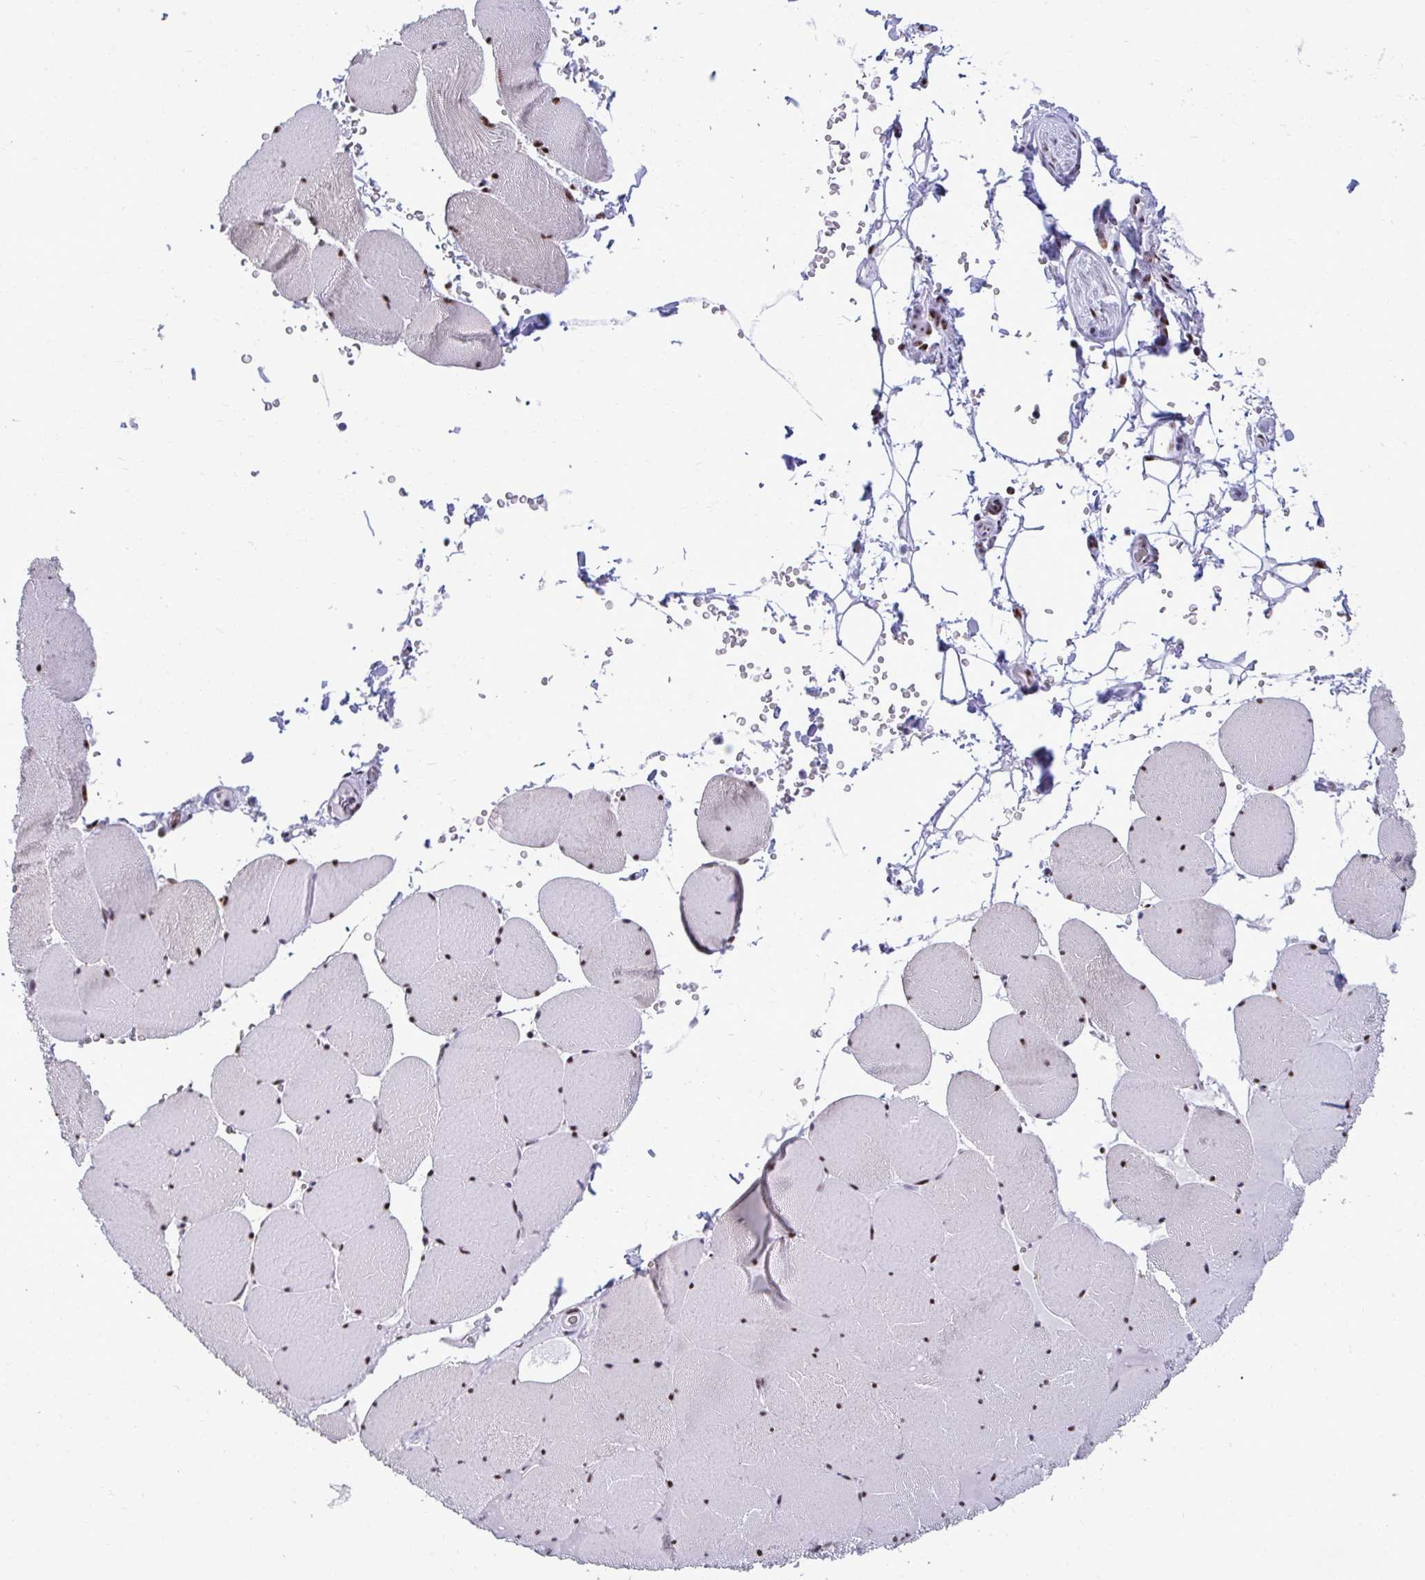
{"staining": {"intensity": "strong", "quantity": "25%-75%", "location": "nuclear"}, "tissue": "skeletal muscle", "cell_type": "Myocytes", "image_type": "normal", "snomed": [{"axis": "morphology", "description": "Normal tissue, NOS"}, {"axis": "topography", "description": "Skeletal muscle"}, {"axis": "topography", "description": "Head-Neck"}], "caption": "Immunohistochemistry (IHC) staining of unremarkable skeletal muscle, which demonstrates high levels of strong nuclear expression in about 25%-75% of myocytes indicating strong nuclear protein expression. The staining was performed using DAB (brown) for protein detection and nuclei were counterstained in hematoxylin (blue).", "gene": "PELP1", "patient": {"sex": "male", "age": 66}}